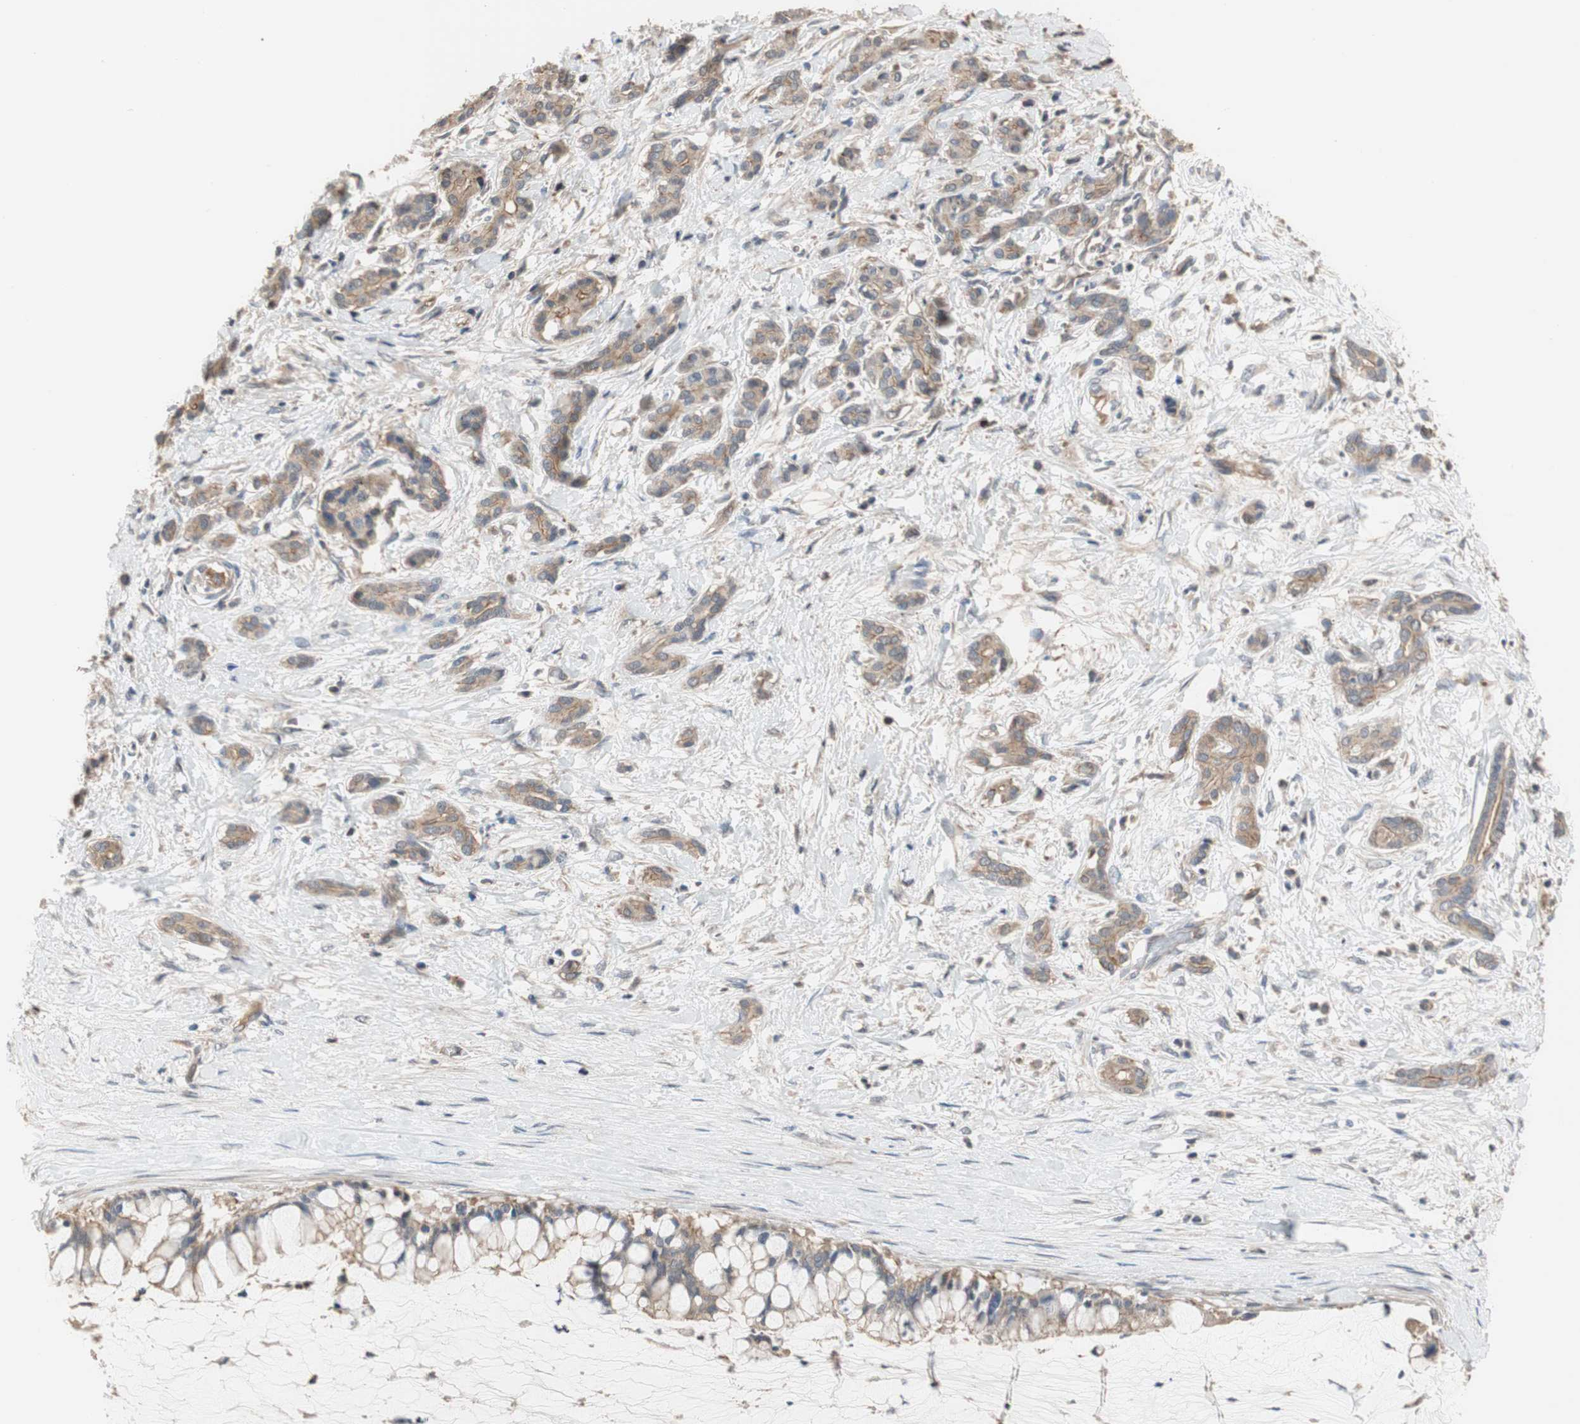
{"staining": {"intensity": "moderate", "quantity": ">75%", "location": "cytoplasmic/membranous"}, "tissue": "pancreatic cancer", "cell_type": "Tumor cells", "image_type": "cancer", "snomed": [{"axis": "morphology", "description": "Adenocarcinoma, NOS"}, {"axis": "topography", "description": "Pancreas"}], "caption": "DAB (3,3'-diaminobenzidine) immunohistochemical staining of human pancreatic cancer (adenocarcinoma) demonstrates moderate cytoplasmic/membranous protein expression in approximately >75% of tumor cells. The protein of interest is stained brown, and the nuclei are stained in blue (DAB IHC with brightfield microscopy, high magnification).", "gene": "MAP4K2", "patient": {"sex": "male", "age": 41}}